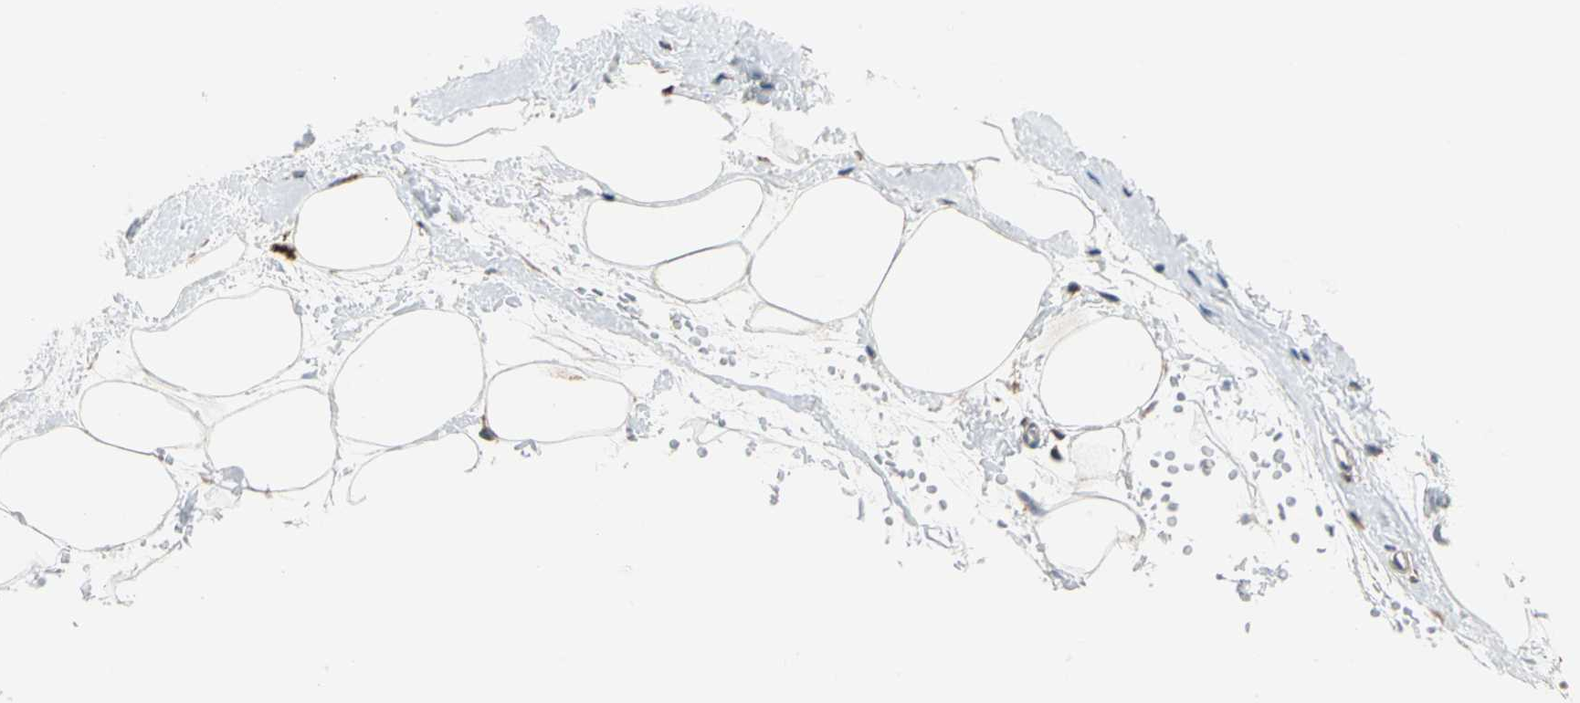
{"staining": {"intensity": "negative", "quantity": "none", "location": "none"}, "tissue": "breast", "cell_type": "Adipocytes", "image_type": "normal", "snomed": [{"axis": "morphology", "description": "Normal tissue, NOS"}, {"axis": "topography", "description": "Breast"}], "caption": "High magnification brightfield microscopy of normal breast stained with DAB (brown) and counterstained with hematoxylin (blue): adipocytes show no significant staining. The staining was performed using DAB (3,3'-diaminobenzidine) to visualize the protein expression in brown, while the nuclei were stained in blue with hematoxylin (Magnification: 20x).", "gene": "GM2A", "patient": {"sex": "female", "age": 44}}